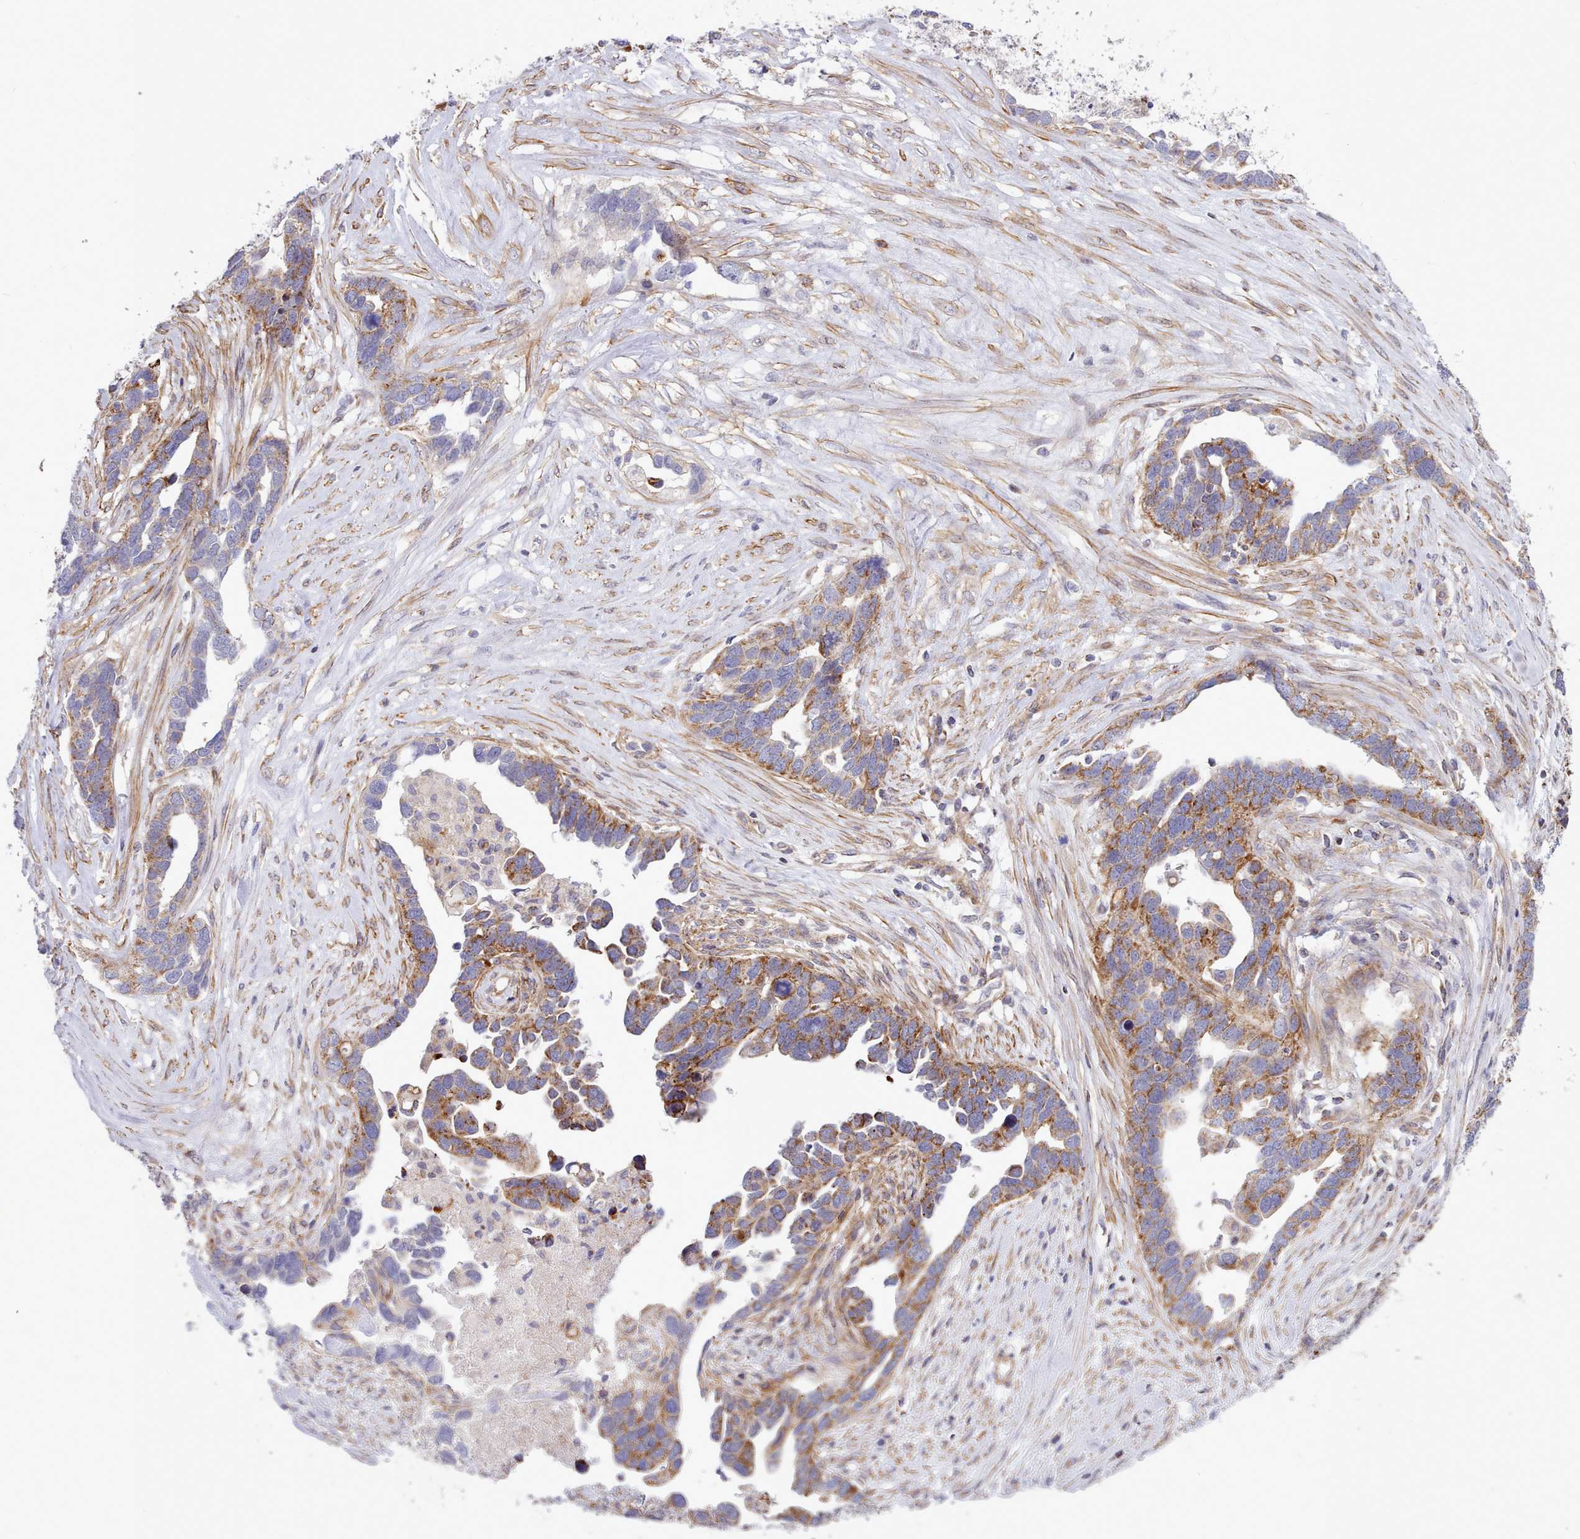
{"staining": {"intensity": "moderate", "quantity": ">75%", "location": "cytoplasmic/membranous"}, "tissue": "ovarian cancer", "cell_type": "Tumor cells", "image_type": "cancer", "snomed": [{"axis": "morphology", "description": "Cystadenocarcinoma, serous, NOS"}, {"axis": "topography", "description": "Ovary"}], "caption": "Immunohistochemical staining of ovarian cancer (serous cystadenocarcinoma) reveals medium levels of moderate cytoplasmic/membranous protein expression in approximately >75% of tumor cells.", "gene": "MRPL21", "patient": {"sex": "female", "age": 54}}